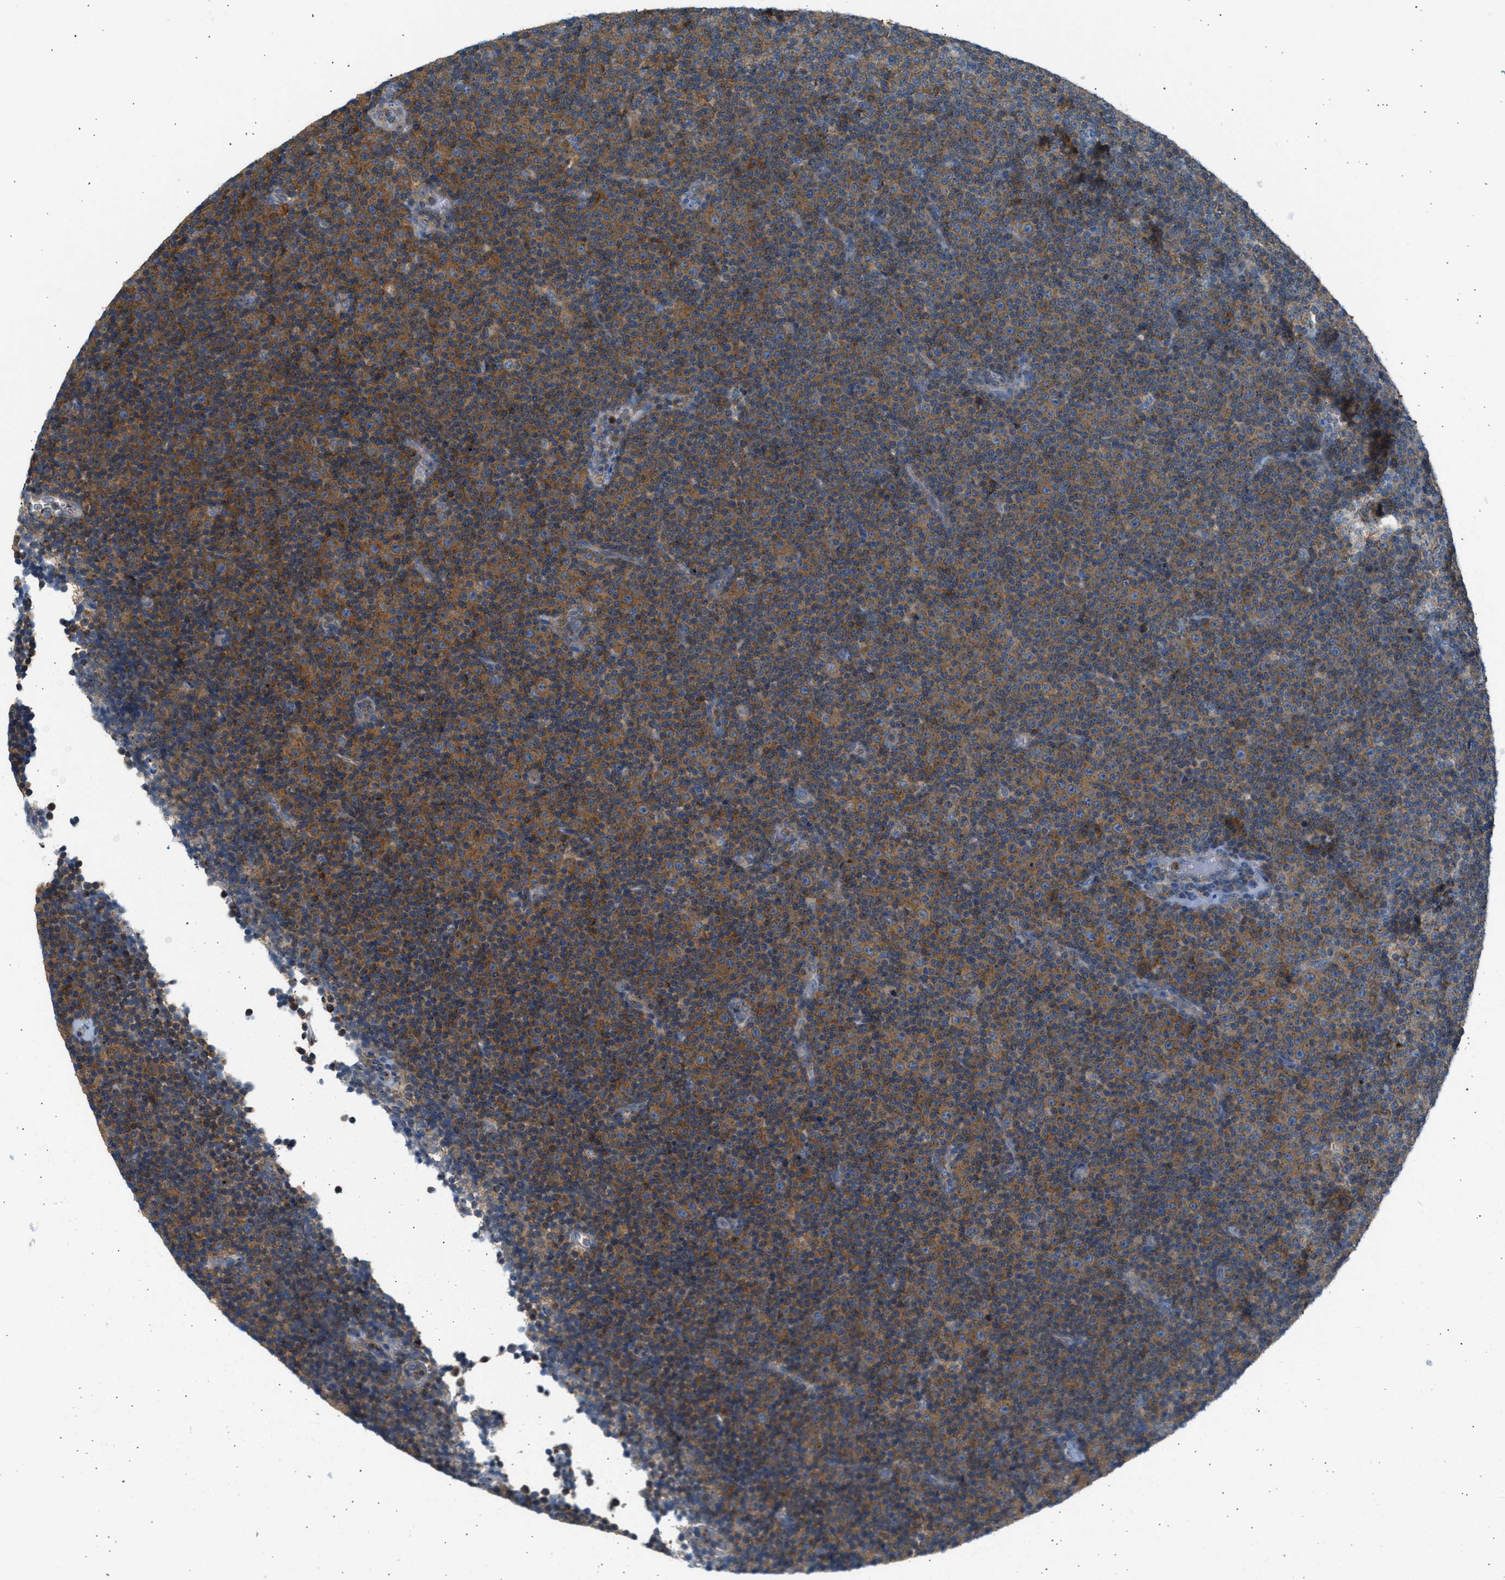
{"staining": {"intensity": "moderate", "quantity": ">75%", "location": "cytoplasmic/membranous"}, "tissue": "lymphoma", "cell_type": "Tumor cells", "image_type": "cancer", "snomed": [{"axis": "morphology", "description": "Malignant lymphoma, non-Hodgkin's type, Low grade"}, {"axis": "topography", "description": "Lymph node"}], "caption": "Lymphoma tissue reveals moderate cytoplasmic/membranous staining in about >75% of tumor cells", "gene": "TRIM50", "patient": {"sex": "female", "age": 67}}